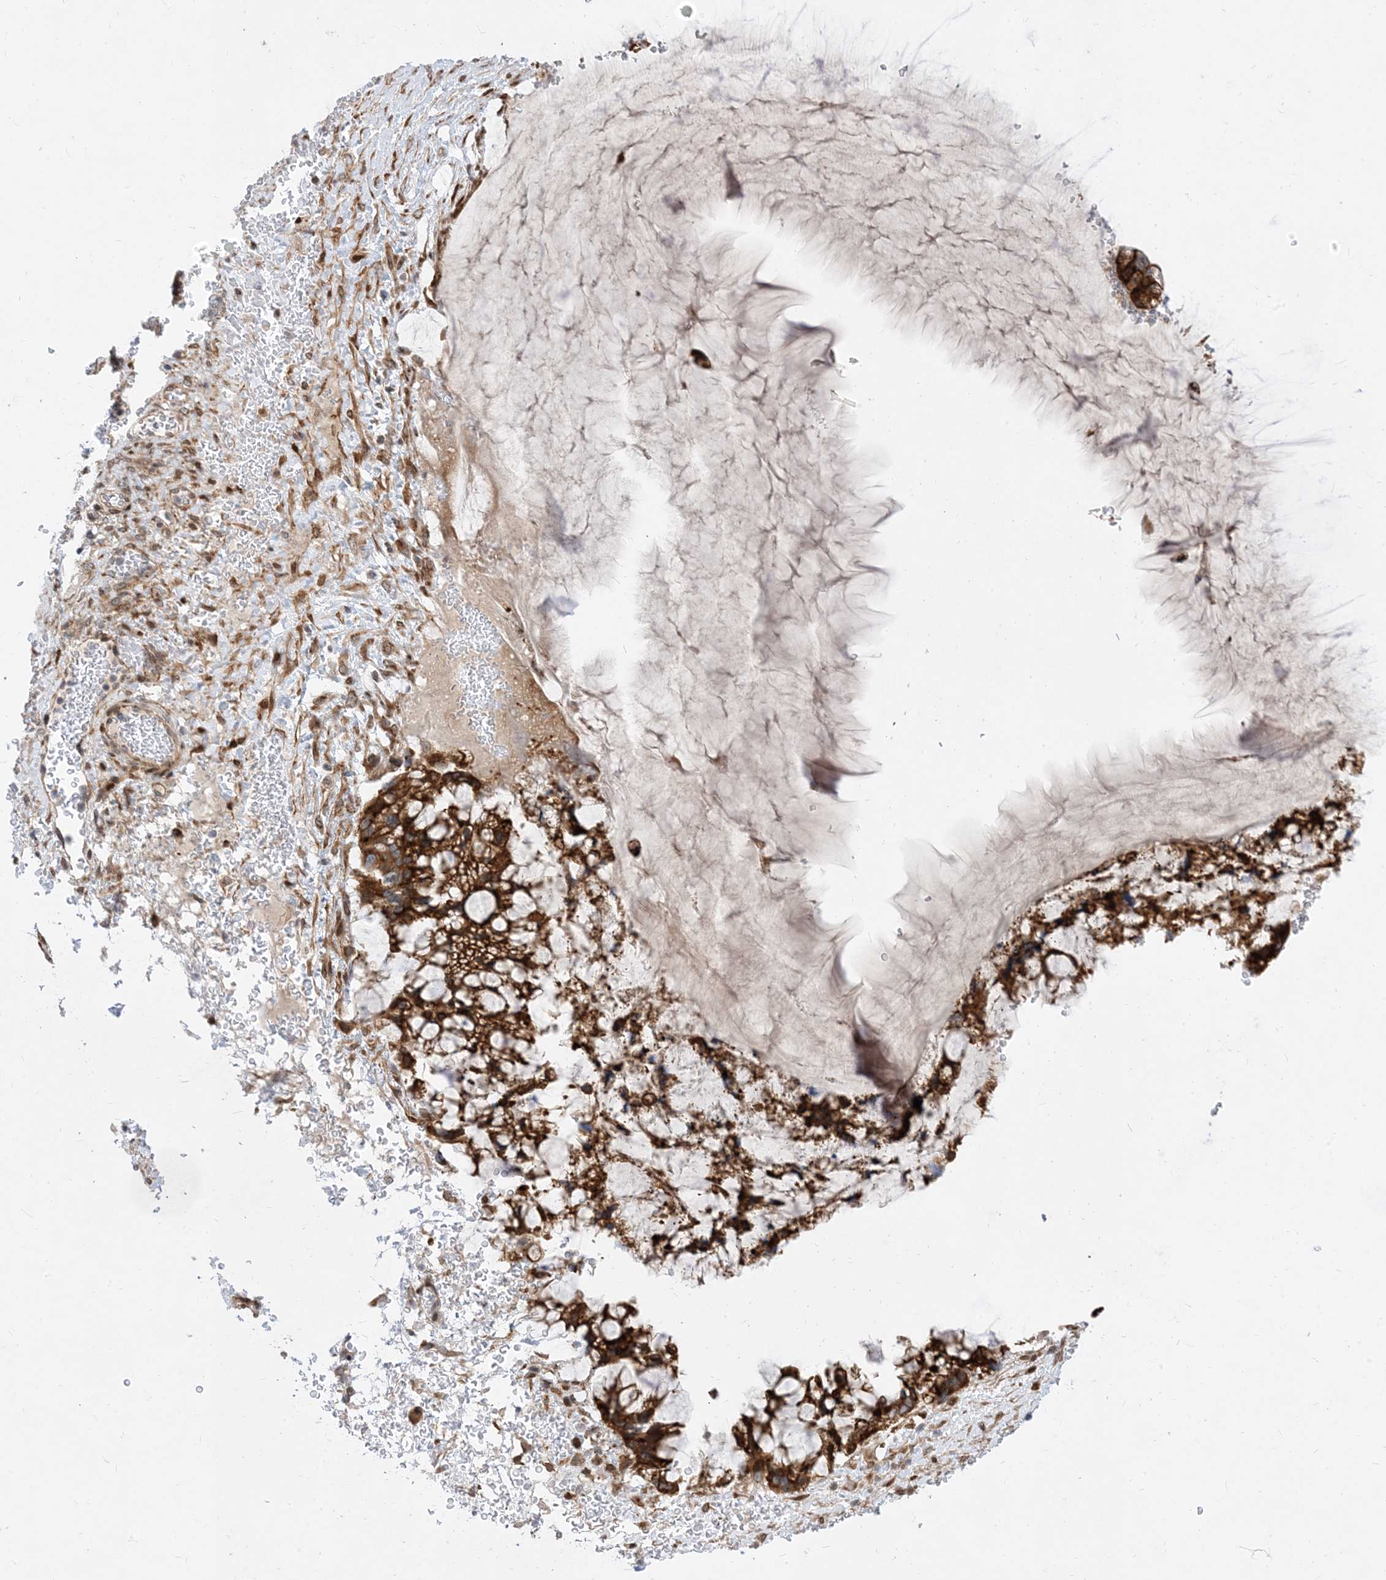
{"staining": {"intensity": "strong", "quantity": ">75%", "location": "cytoplasmic/membranous"}, "tissue": "ovarian cancer", "cell_type": "Tumor cells", "image_type": "cancer", "snomed": [{"axis": "morphology", "description": "Cystadenocarcinoma, mucinous, NOS"}, {"axis": "topography", "description": "Ovary"}], "caption": "An image of human ovarian cancer stained for a protein displays strong cytoplasmic/membranous brown staining in tumor cells.", "gene": "TYSND1", "patient": {"sex": "female", "age": 37}}